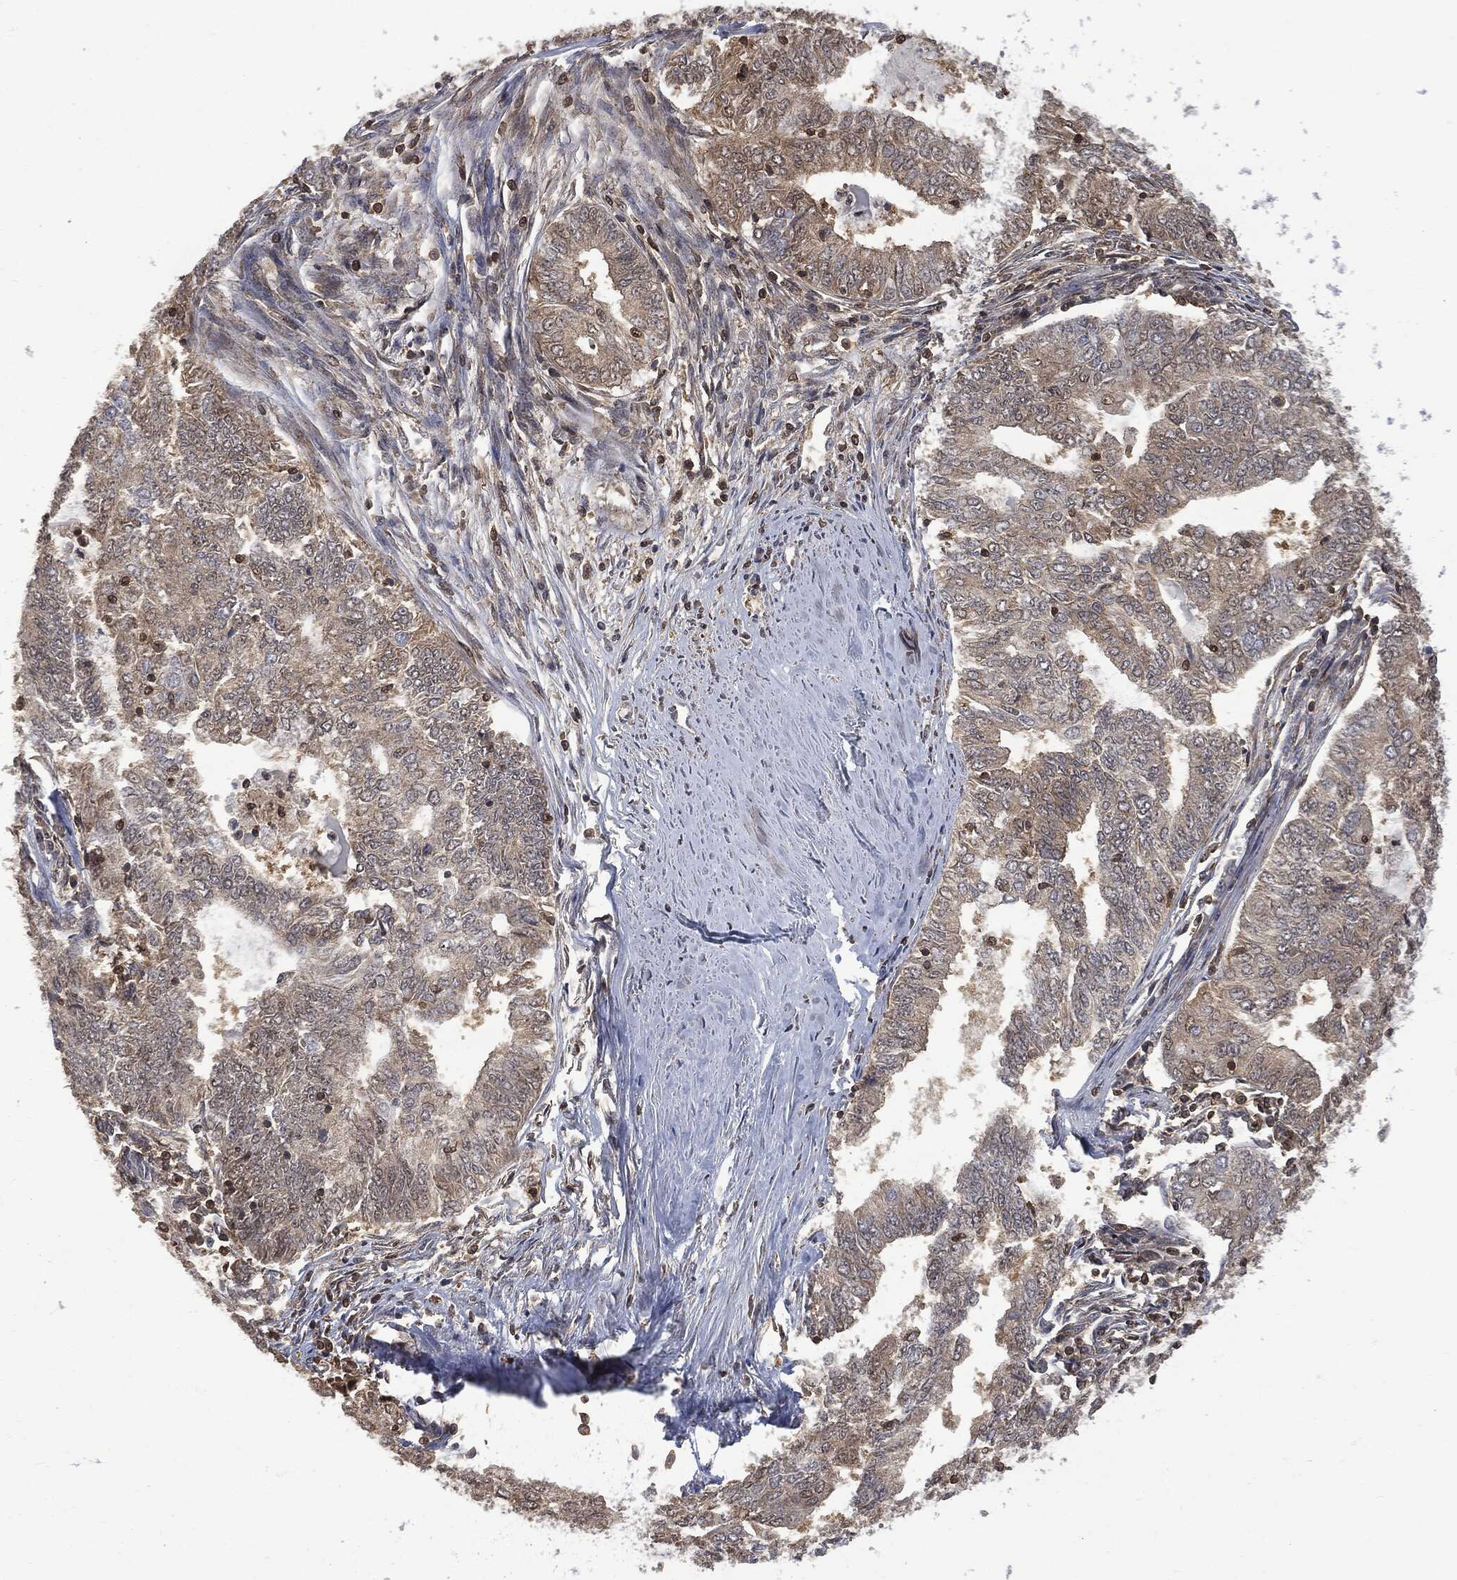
{"staining": {"intensity": "weak", "quantity": "25%-75%", "location": "cytoplasmic/membranous"}, "tissue": "endometrial cancer", "cell_type": "Tumor cells", "image_type": "cancer", "snomed": [{"axis": "morphology", "description": "Adenocarcinoma, NOS"}, {"axis": "topography", "description": "Endometrium"}], "caption": "Tumor cells reveal weak cytoplasmic/membranous expression in about 25%-75% of cells in endometrial cancer (adenocarcinoma).", "gene": "PSMB10", "patient": {"sex": "female", "age": 62}}